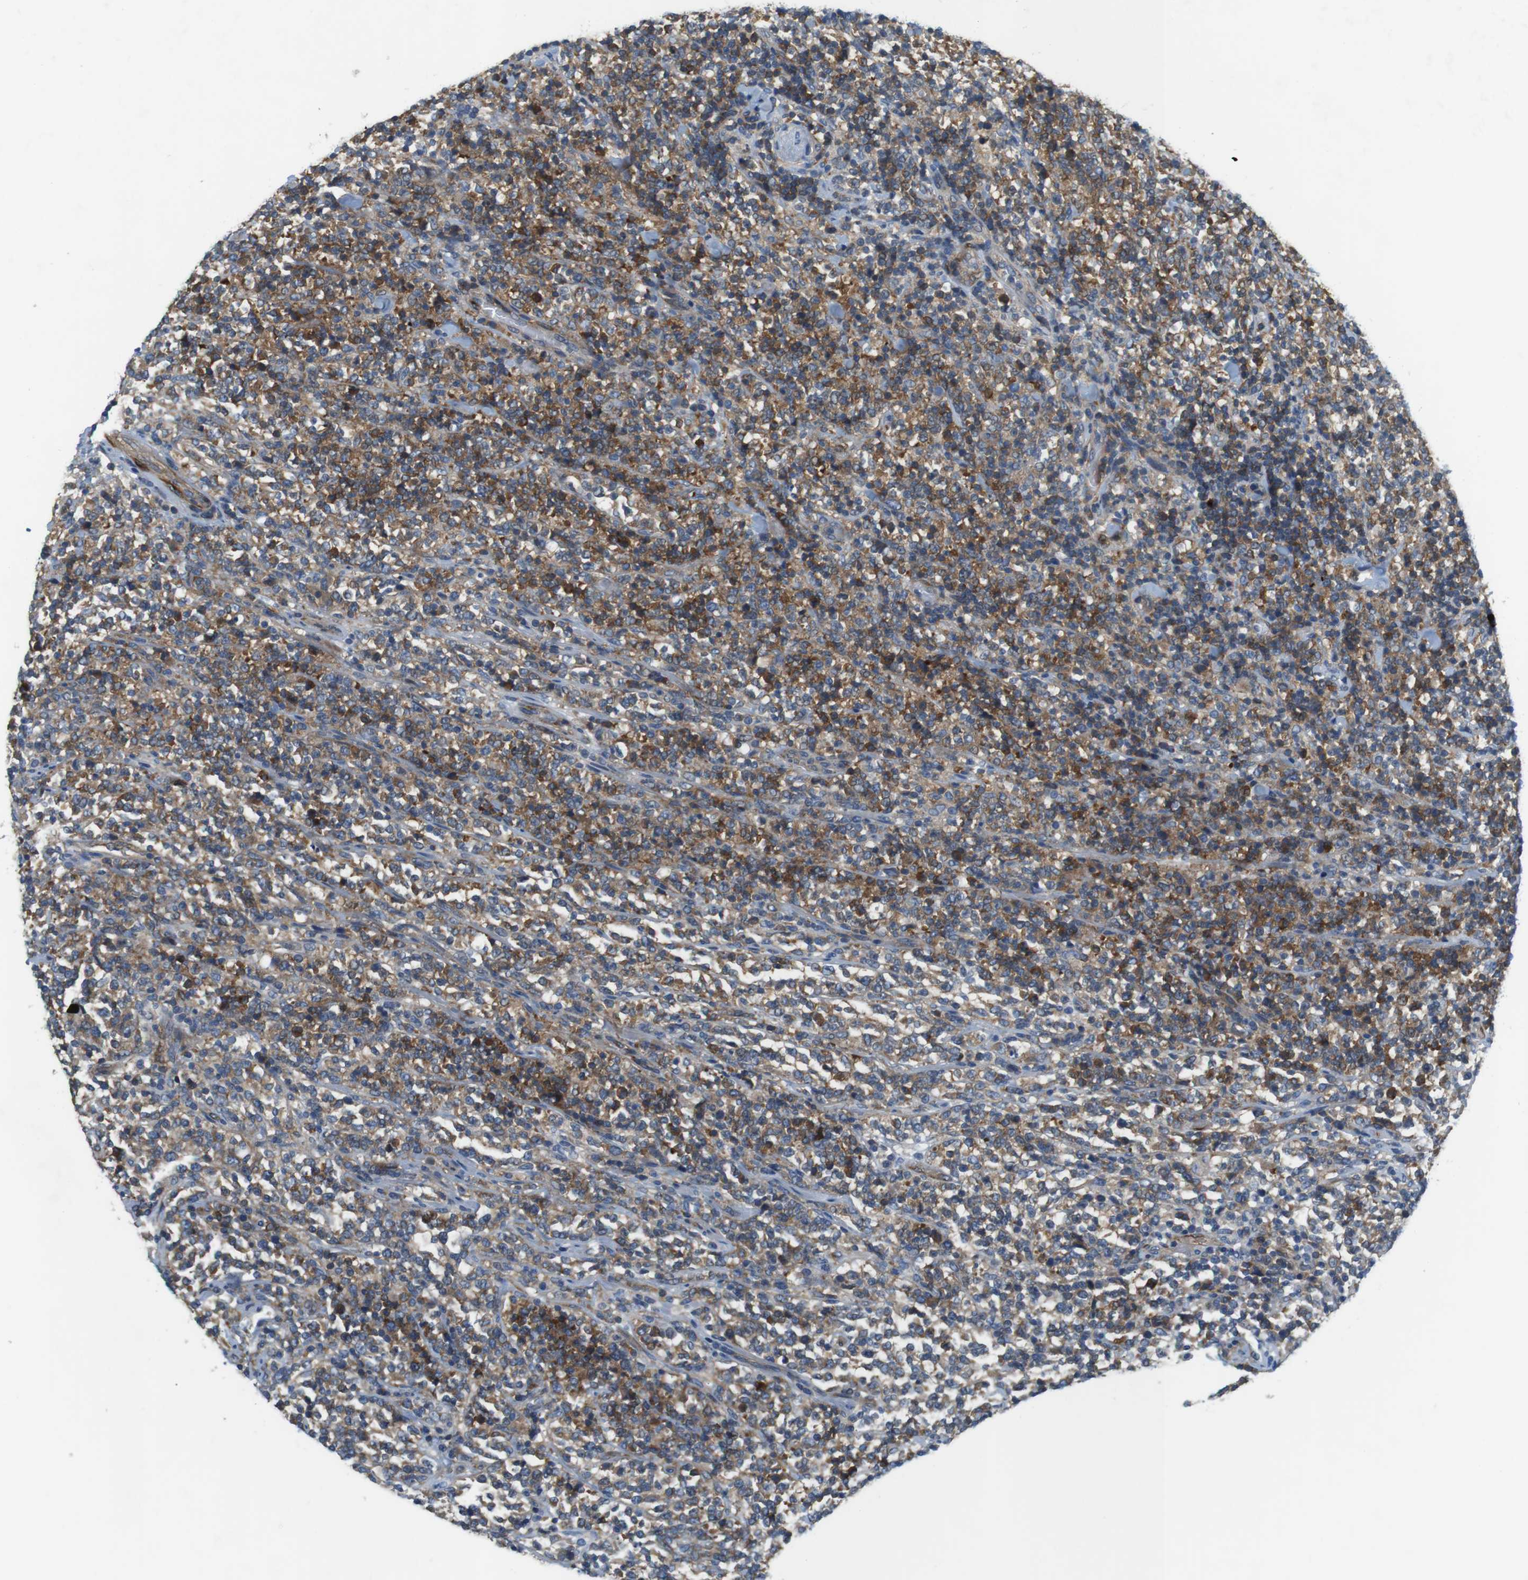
{"staining": {"intensity": "moderate", "quantity": "25%-75%", "location": "cytoplasmic/membranous"}, "tissue": "lymphoma", "cell_type": "Tumor cells", "image_type": "cancer", "snomed": [{"axis": "morphology", "description": "Malignant lymphoma, non-Hodgkin's type, High grade"}, {"axis": "topography", "description": "Soft tissue"}], "caption": "Tumor cells show medium levels of moderate cytoplasmic/membranous expression in approximately 25%-75% of cells in human lymphoma.", "gene": "DCLK1", "patient": {"sex": "male", "age": 18}}